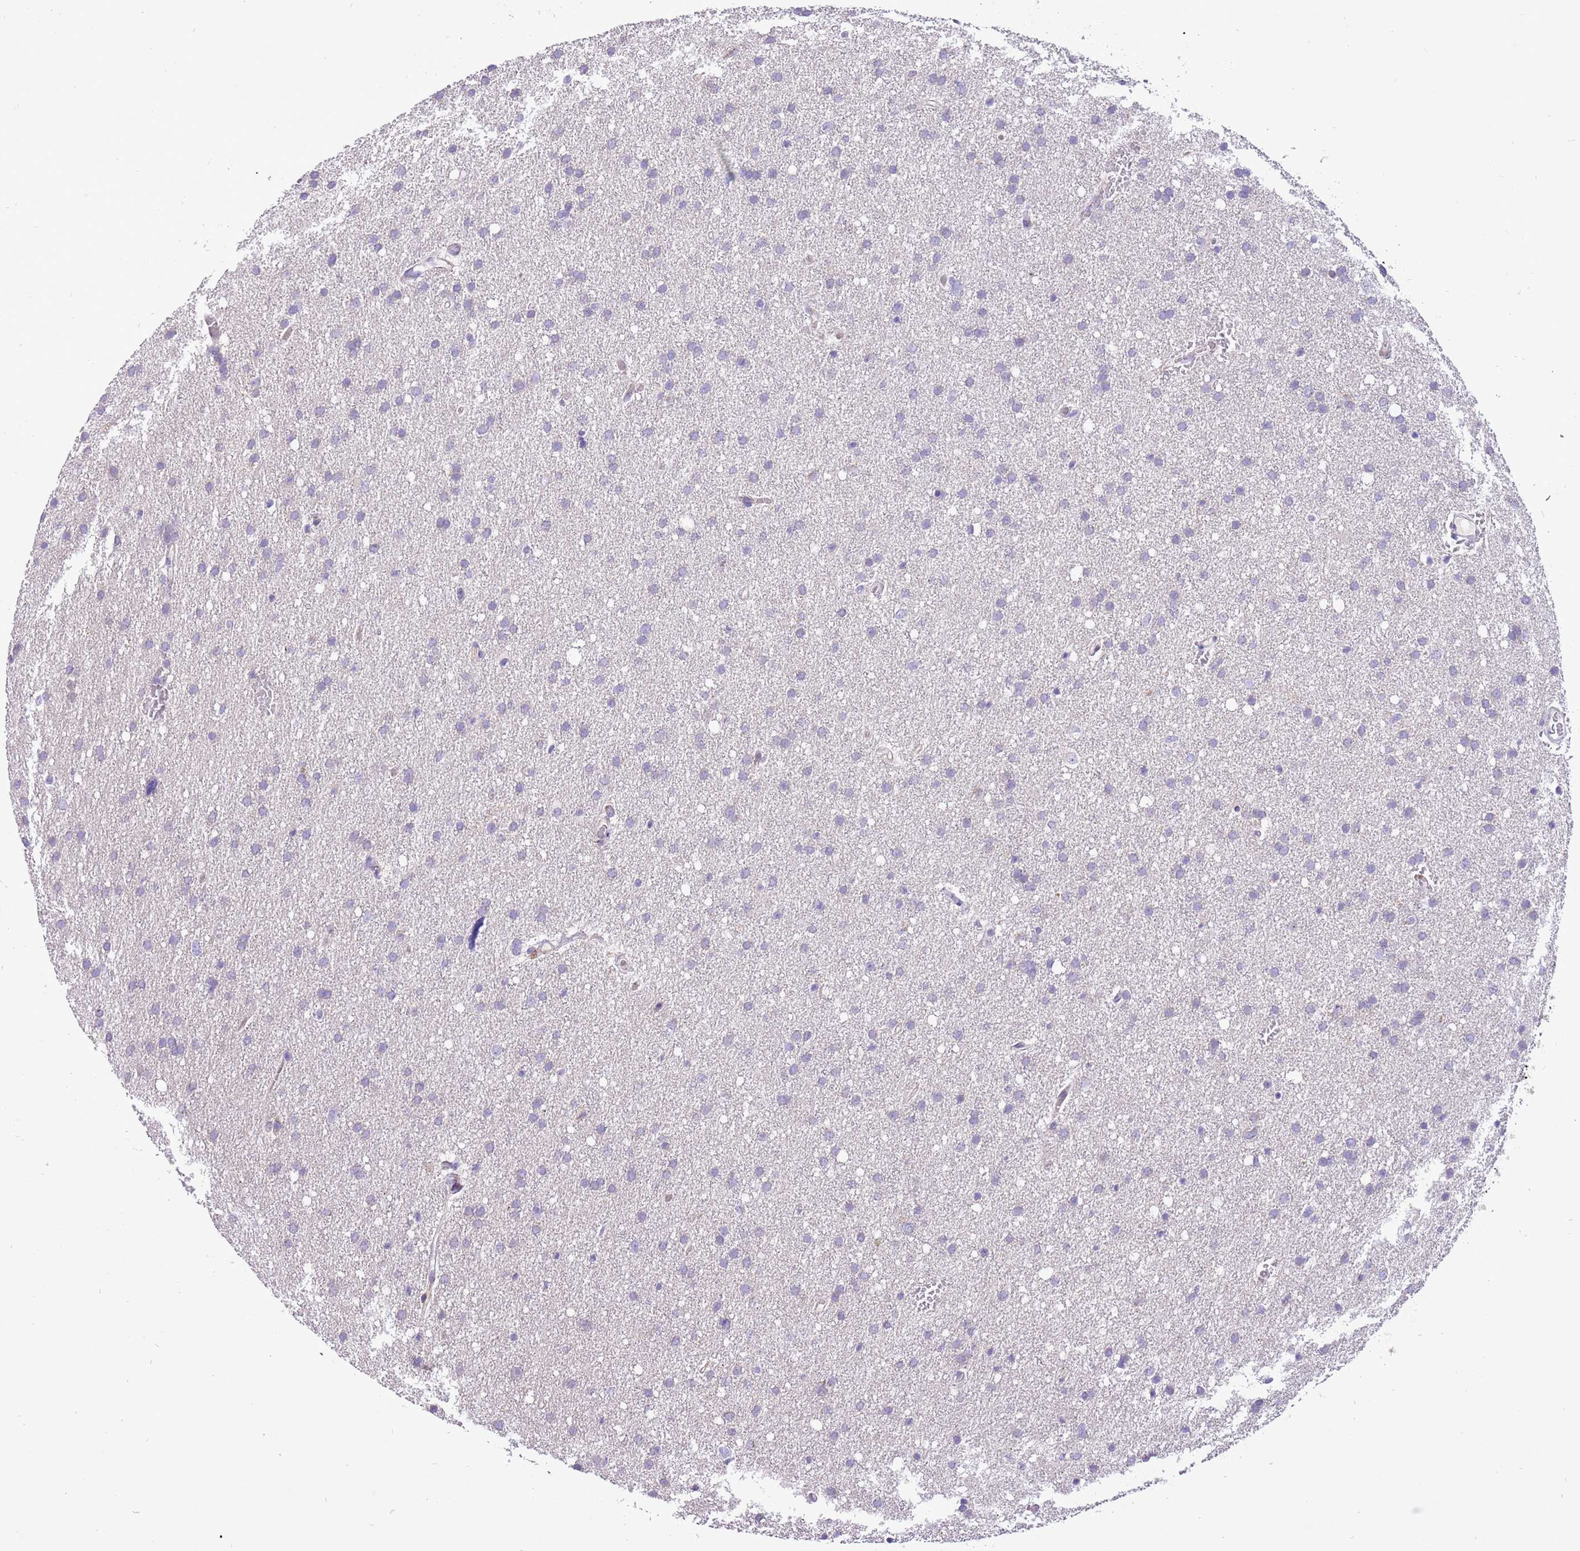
{"staining": {"intensity": "negative", "quantity": "none", "location": "none"}, "tissue": "glioma", "cell_type": "Tumor cells", "image_type": "cancer", "snomed": [{"axis": "morphology", "description": "Glioma, malignant, High grade"}, {"axis": "topography", "description": "Cerebral cortex"}], "caption": "Tumor cells show no significant protein staining in glioma.", "gene": "COX17", "patient": {"sex": "female", "age": 36}}